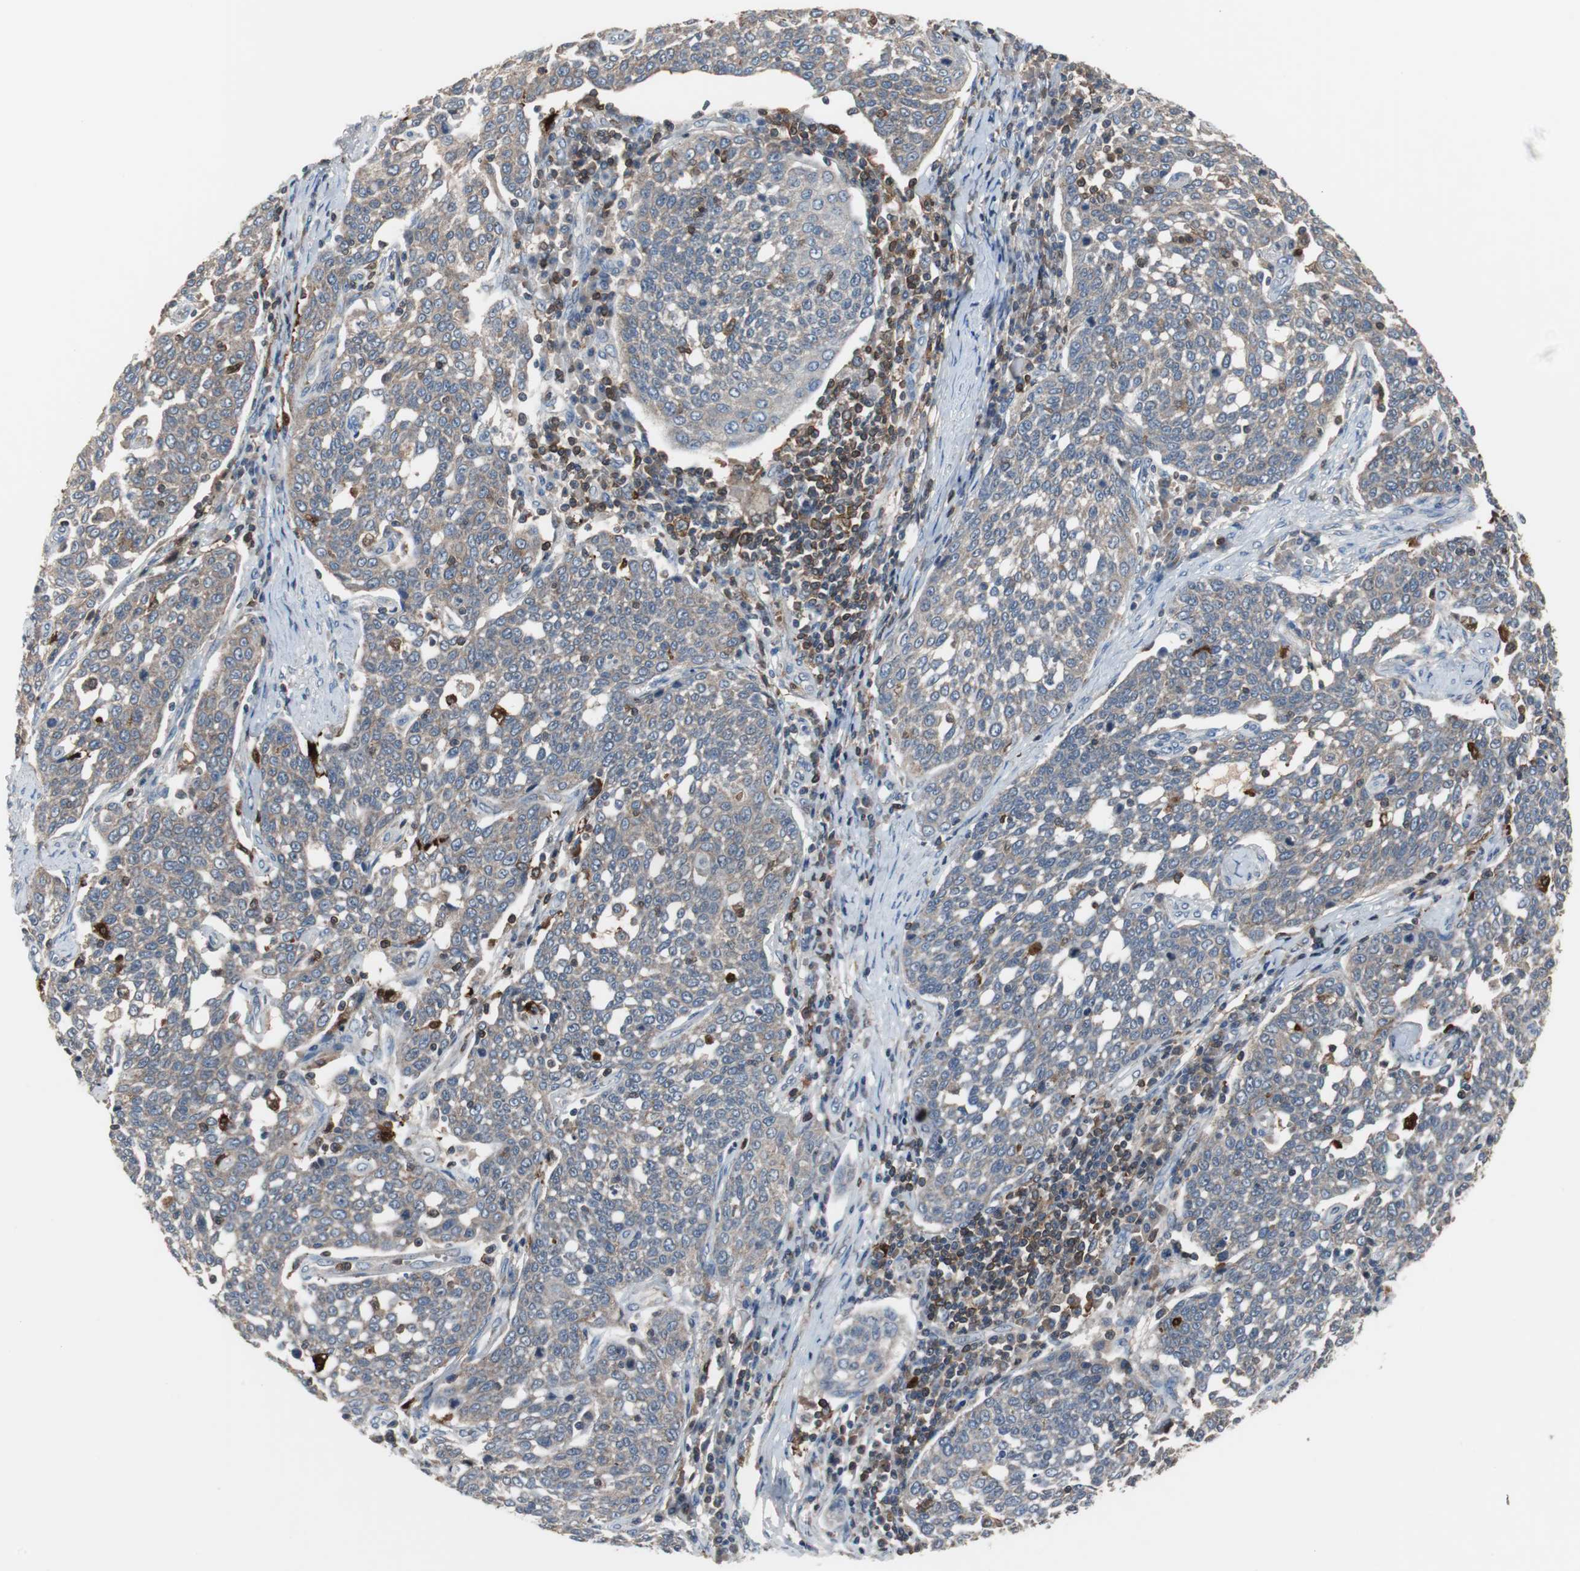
{"staining": {"intensity": "weak", "quantity": "25%-75%", "location": "cytoplasmic/membranous"}, "tissue": "cervical cancer", "cell_type": "Tumor cells", "image_type": "cancer", "snomed": [{"axis": "morphology", "description": "Squamous cell carcinoma, NOS"}, {"axis": "topography", "description": "Cervix"}], "caption": "A brown stain labels weak cytoplasmic/membranous staining of a protein in human squamous cell carcinoma (cervical) tumor cells.", "gene": "CALB2", "patient": {"sex": "female", "age": 34}}